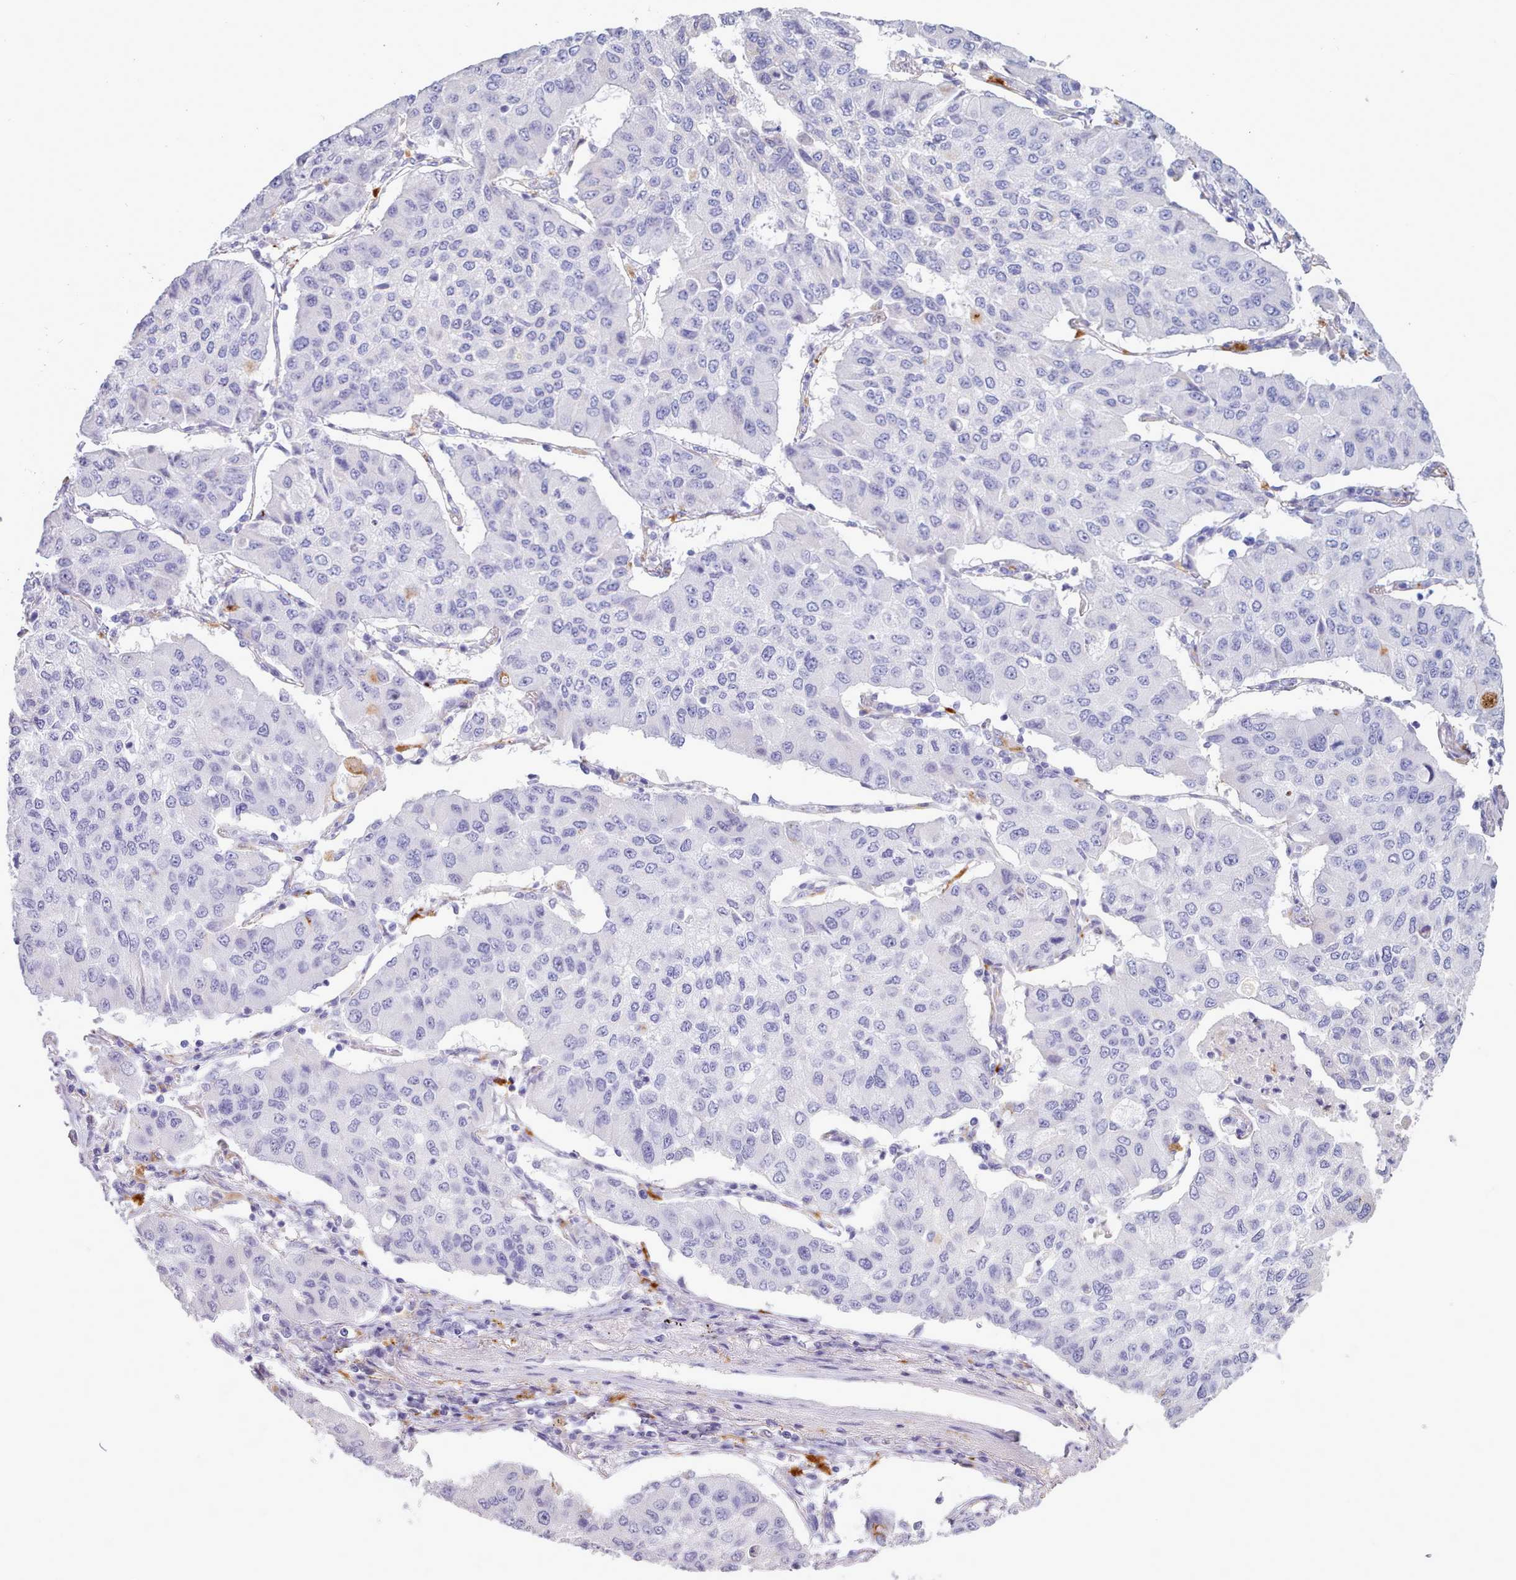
{"staining": {"intensity": "negative", "quantity": "none", "location": "none"}, "tissue": "lung cancer", "cell_type": "Tumor cells", "image_type": "cancer", "snomed": [{"axis": "morphology", "description": "Squamous cell carcinoma, NOS"}, {"axis": "topography", "description": "Lung"}], "caption": "Immunohistochemical staining of lung cancer (squamous cell carcinoma) demonstrates no significant positivity in tumor cells.", "gene": "GAA", "patient": {"sex": "male", "age": 74}}